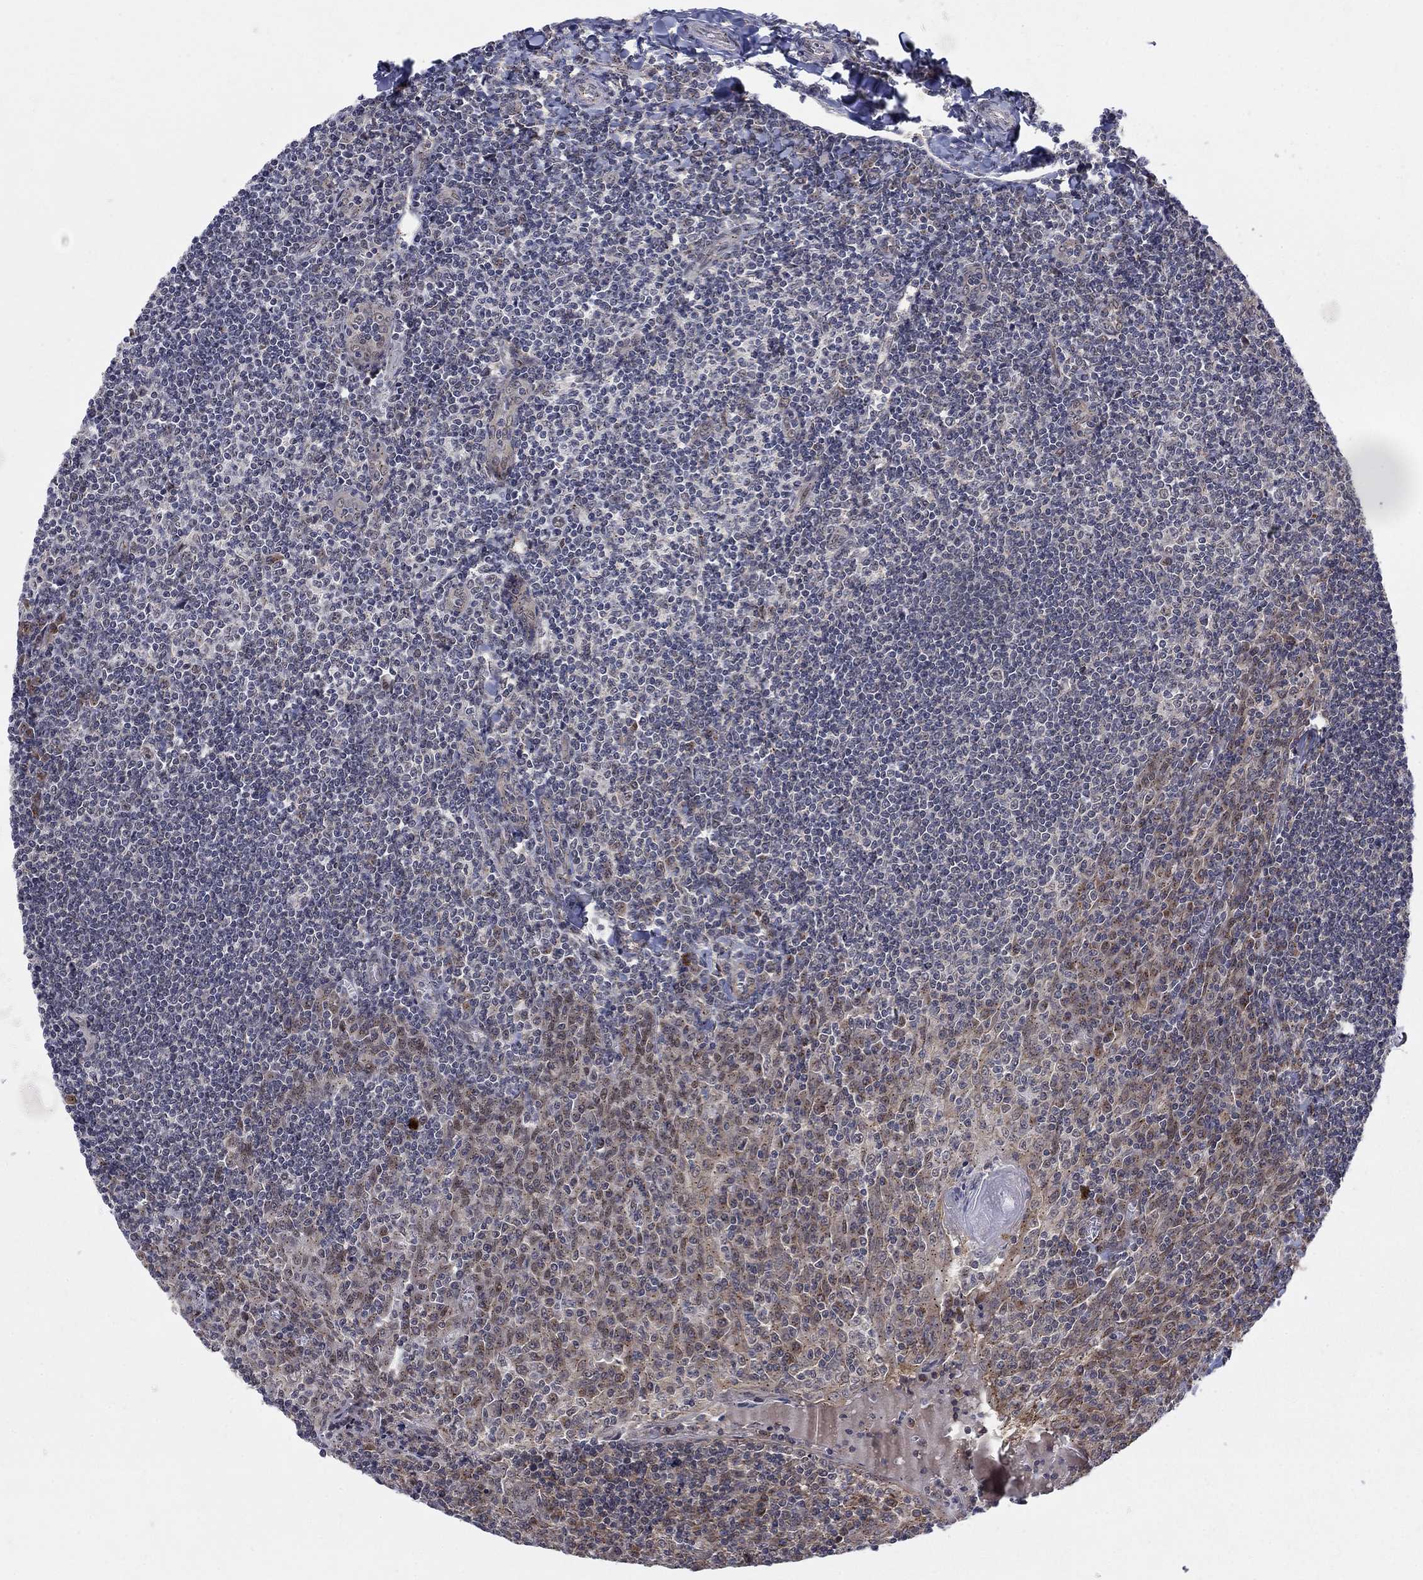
{"staining": {"intensity": "moderate", "quantity": "<25%", "location": "cytoplasmic/membranous"}, "tissue": "tonsil", "cell_type": "Germinal center cells", "image_type": "normal", "snomed": [{"axis": "morphology", "description": "Normal tissue, NOS"}, {"axis": "topography", "description": "Tonsil"}], "caption": "DAB immunohistochemical staining of unremarkable tonsil displays moderate cytoplasmic/membranous protein expression in approximately <25% of germinal center cells. Using DAB (3,3'-diaminobenzidine) (brown) and hematoxylin (blue) stains, captured at high magnification using brightfield microscopy.", "gene": "SH3RF1", "patient": {"sex": "female", "age": 12}}